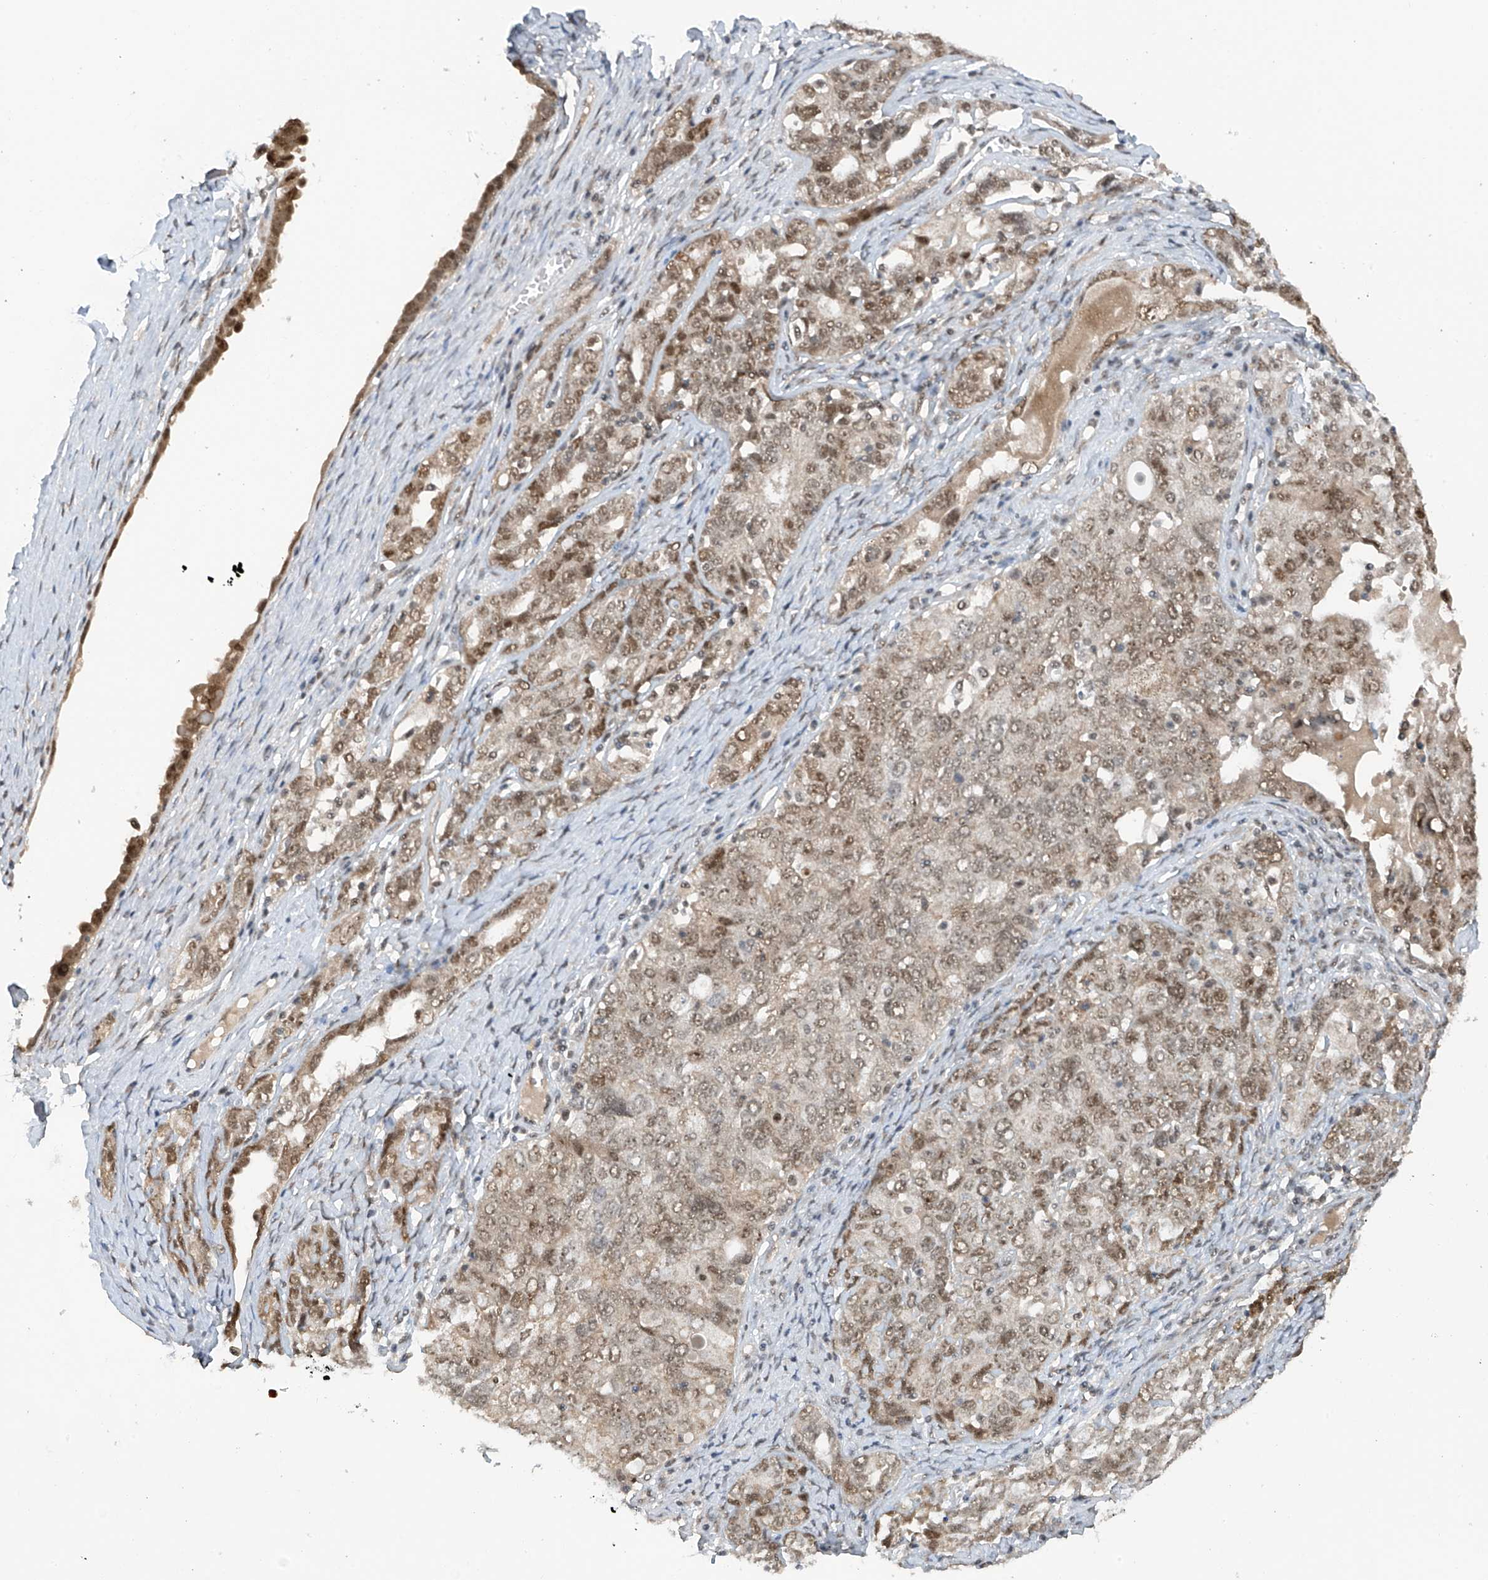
{"staining": {"intensity": "weak", "quantity": ">75%", "location": "nuclear"}, "tissue": "ovarian cancer", "cell_type": "Tumor cells", "image_type": "cancer", "snomed": [{"axis": "morphology", "description": "Carcinoma, endometroid"}, {"axis": "topography", "description": "Ovary"}], "caption": "Immunohistochemical staining of ovarian endometroid carcinoma shows weak nuclear protein staining in approximately >75% of tumor cells. (DAB IHC, brown staining for protein, blue staining for nuclei).", "gene": "RPAIN", "patient": {"sex": "female", "age": 62}}